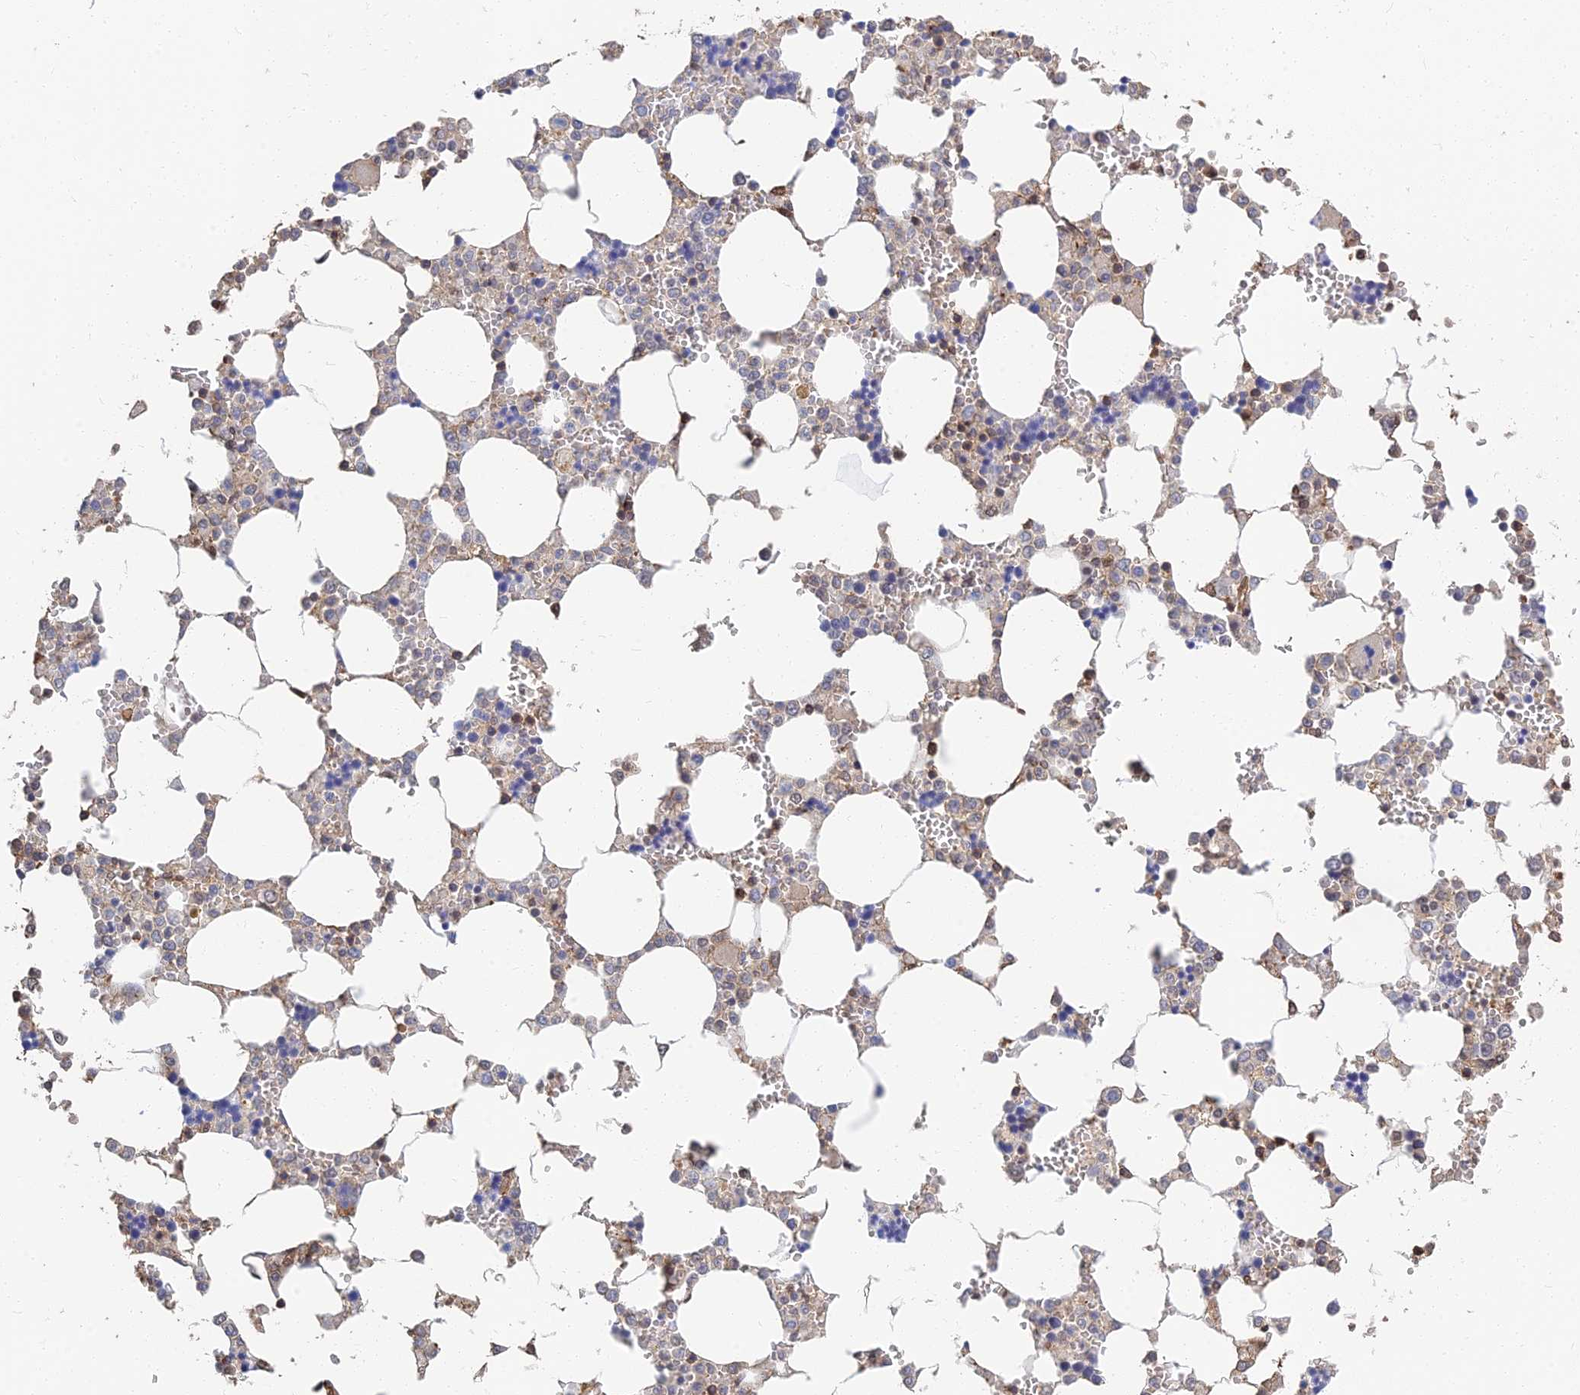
{"staining": {"intensity": "moderate", "quantity": "<25%", "location": "cytoplasmic/membranous"}, "tissue": "bone marrow", "cell_type": "Hematopoietic cells", "image_type": "normal", "snomed": [{"axis": "morphology", "description": "Normal tissue, NOS"}, {"axis": "topography", "description": "Bone marrow"}], "caption": "Protein expression analysis of benign bone marrow demonstrates moderate cytoplasmic/membranous expression in about <25% of hematopoietic cells. (brown staining indicates protein expression, while blue staining denotes nuclei).", "gene": "LRRN3", "patient": {"sex": "male", "age": 64}}